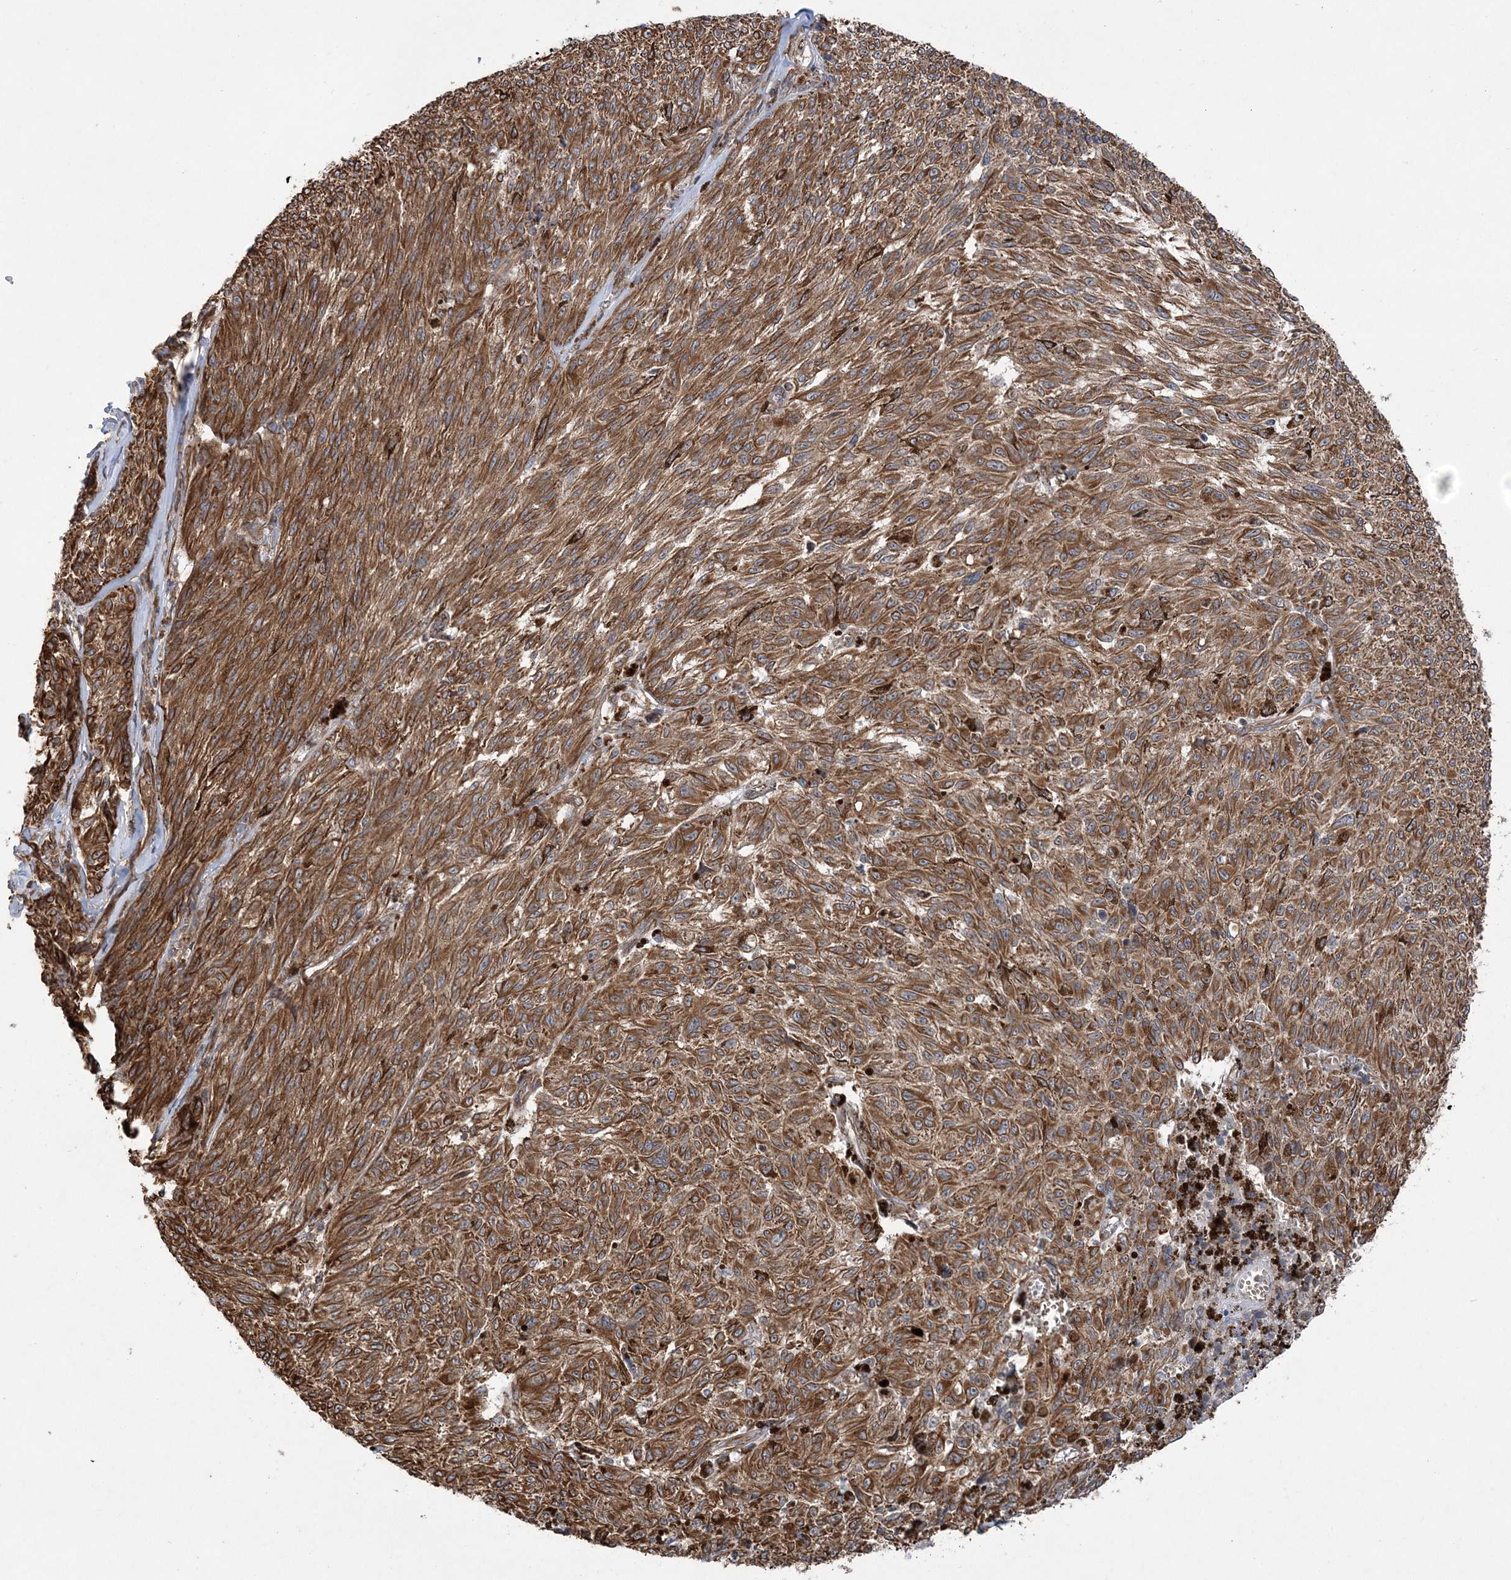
{"staining": {"intensity": "moderate", "quantity": ">75%", "location": "cytoplasmic/membranous"}, "tissue": "melanoma", "cell_type": "Tumor cells", "image_type": "cancer", "snomed": [{"axis": "morphology", "description": "Malignant melanoma, NOS"}, {"axis": "topography", "description": "Skin"}], "caption": "An immunohistochemistry (IHC) image of neoplastic tissue is shown. Protein staining in brown shows moderate cytoplasmic/membranous positivity in melanoma within tumor cells.", "gene": "FAM114A2", "patient": {"sex": "female", "age": 72}}